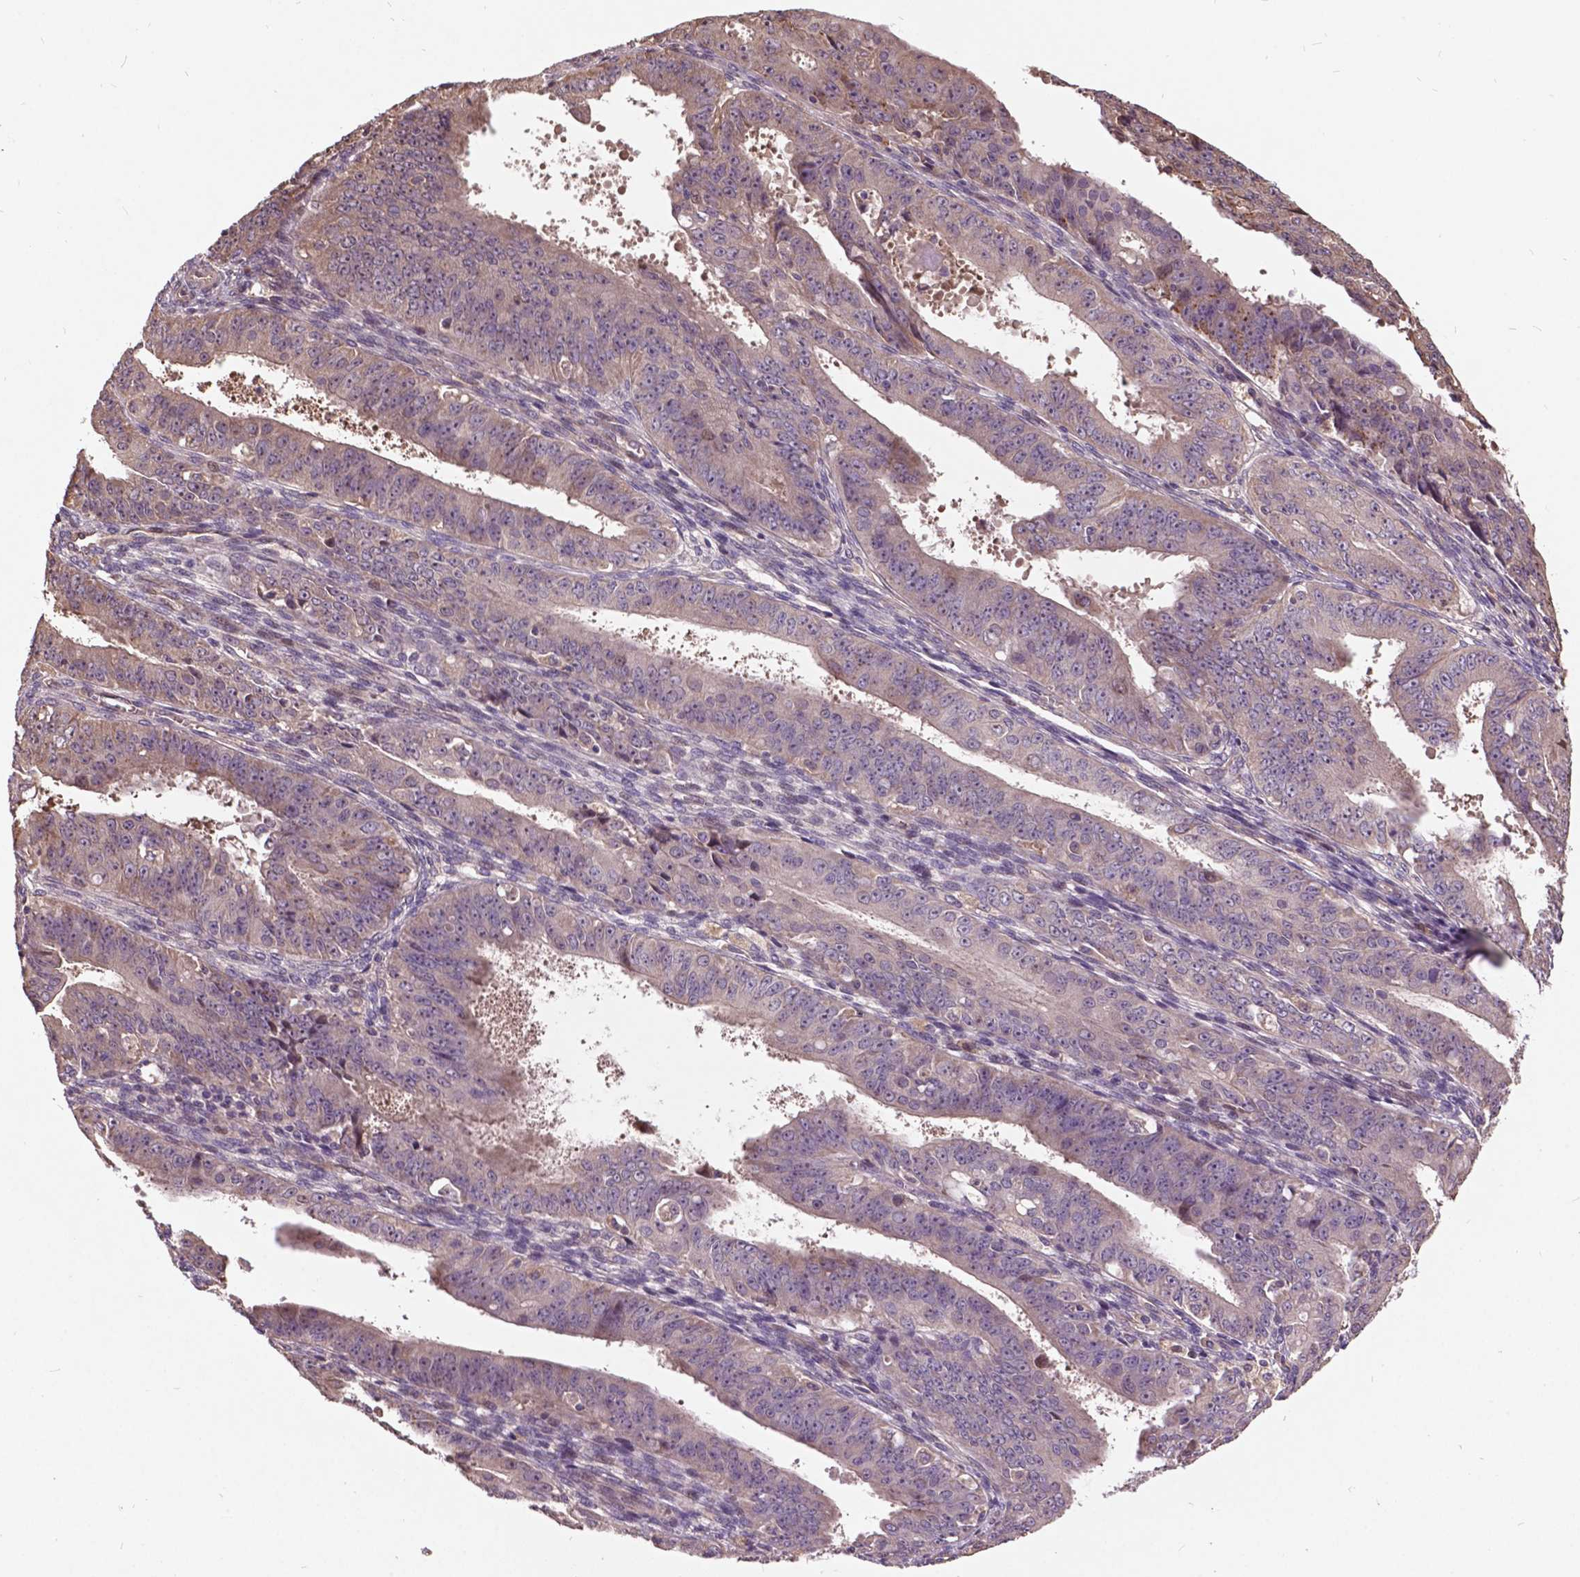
{"staining": {"intensity": "negative", "quantity": "none", "location": "none"}, "tissue": "ovarian cancer", "cell_type": "Tumor cells", "image_type": "cancer", "snomed": [{"axis": "morphology", "description": "Carcinoma, endometroid"}, {"axis": "topography", "description": "Ovary"}], "caption": "Tumor cells are negative for brown protein staining in ovarian cancer (endometroid carcinoma).", "gene": "AP1S3", "patient": {"sex": "female", "age": 42}}